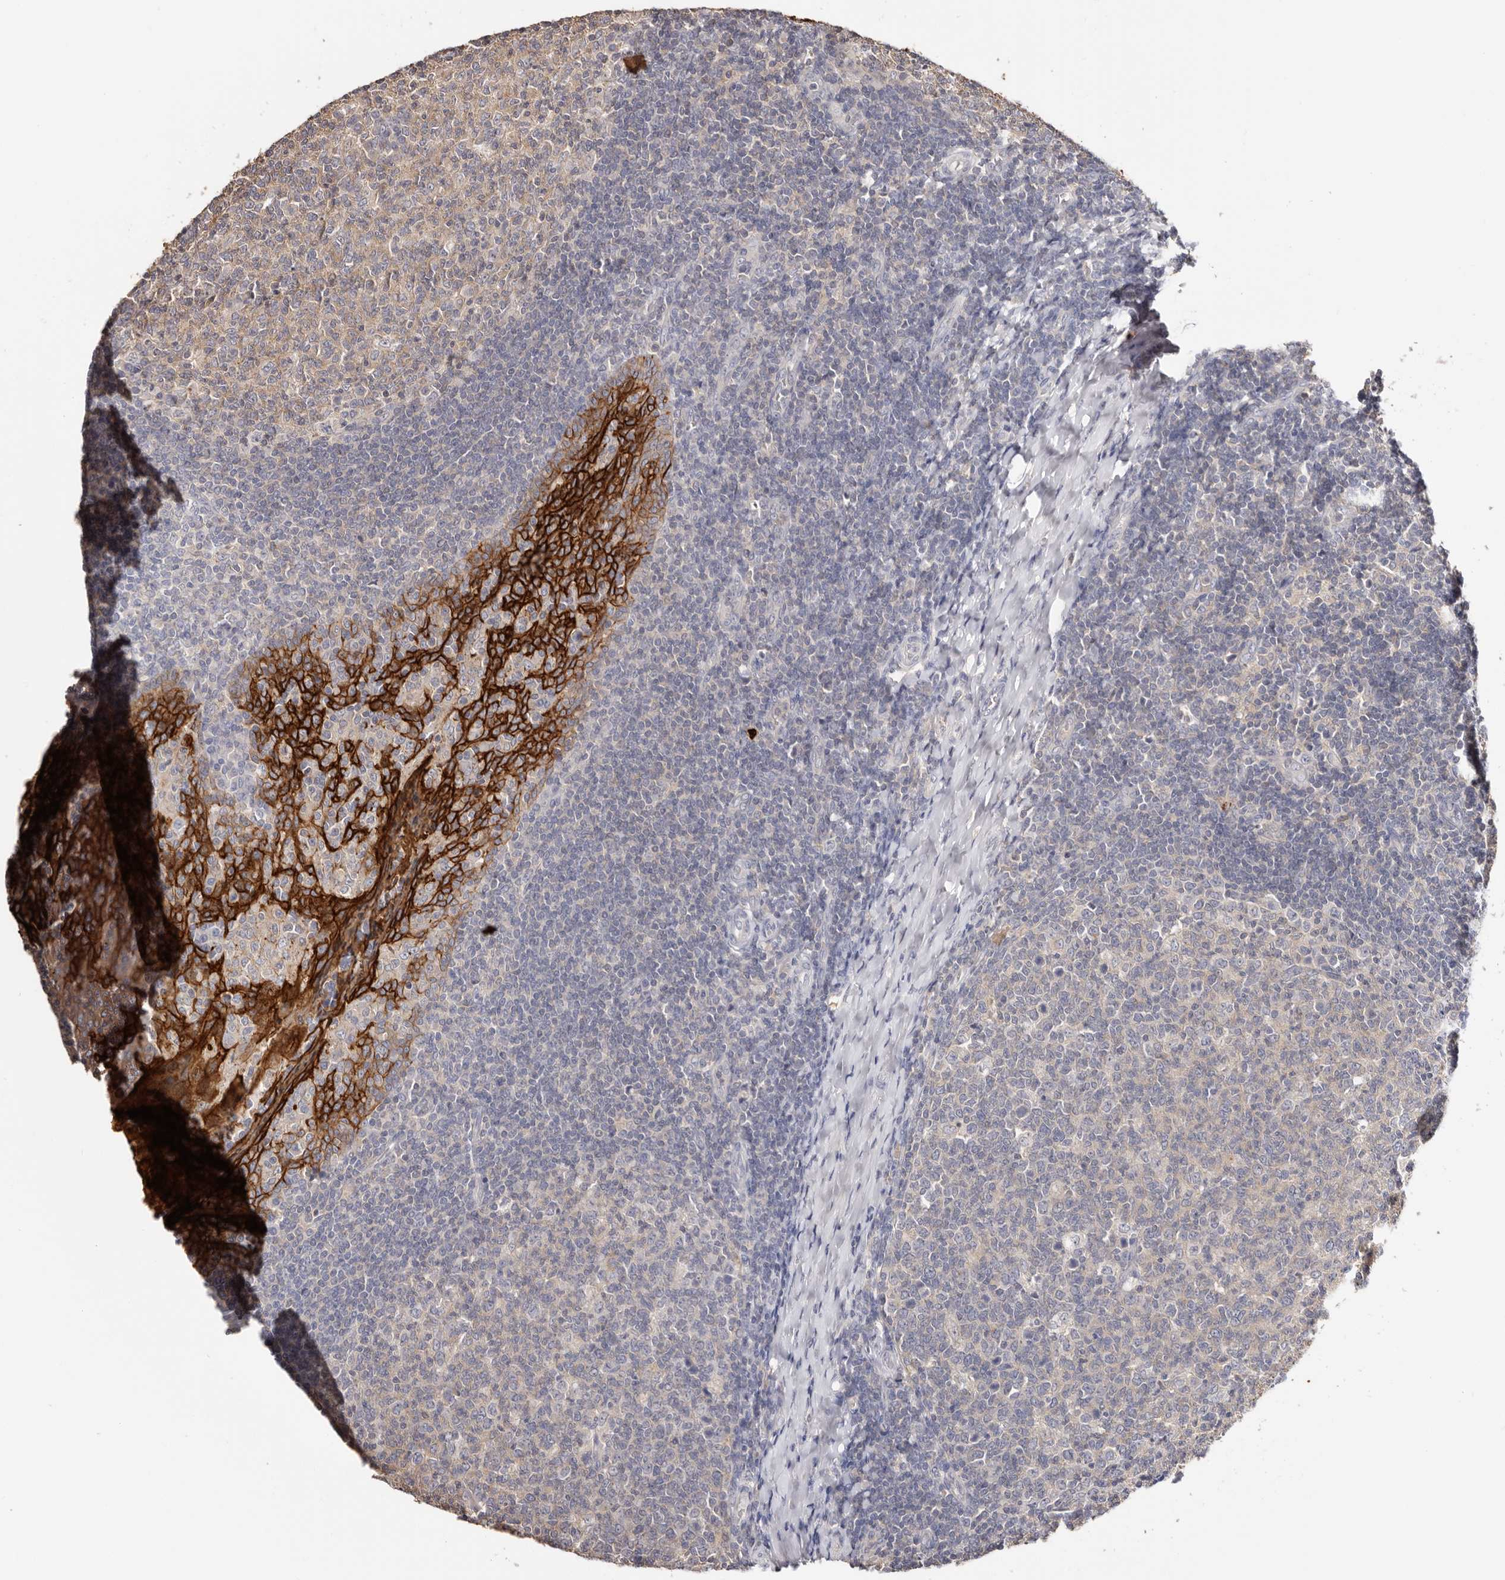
{"staining": {"intensity": "negative", "quantity": "none", "location": "none"}, "tissue": "tonsil", "cell_type": "Germinal center cells", "image_type": "normal", "snomed": [{"axis": "morphology", "description": "Normal tissue, NOS"}, {"axis": "topography", "description": "Tonsil"}], "caption": "Immunohistochemistry photomicrograph of normal tonsil: human tonsil stained with DAB (3,3'-diaminobenzidine) demonstrates no significant protein positivity in germinal center cells.", "gene": "S100A14", "patient": {"sex": "female", "age": 19}}